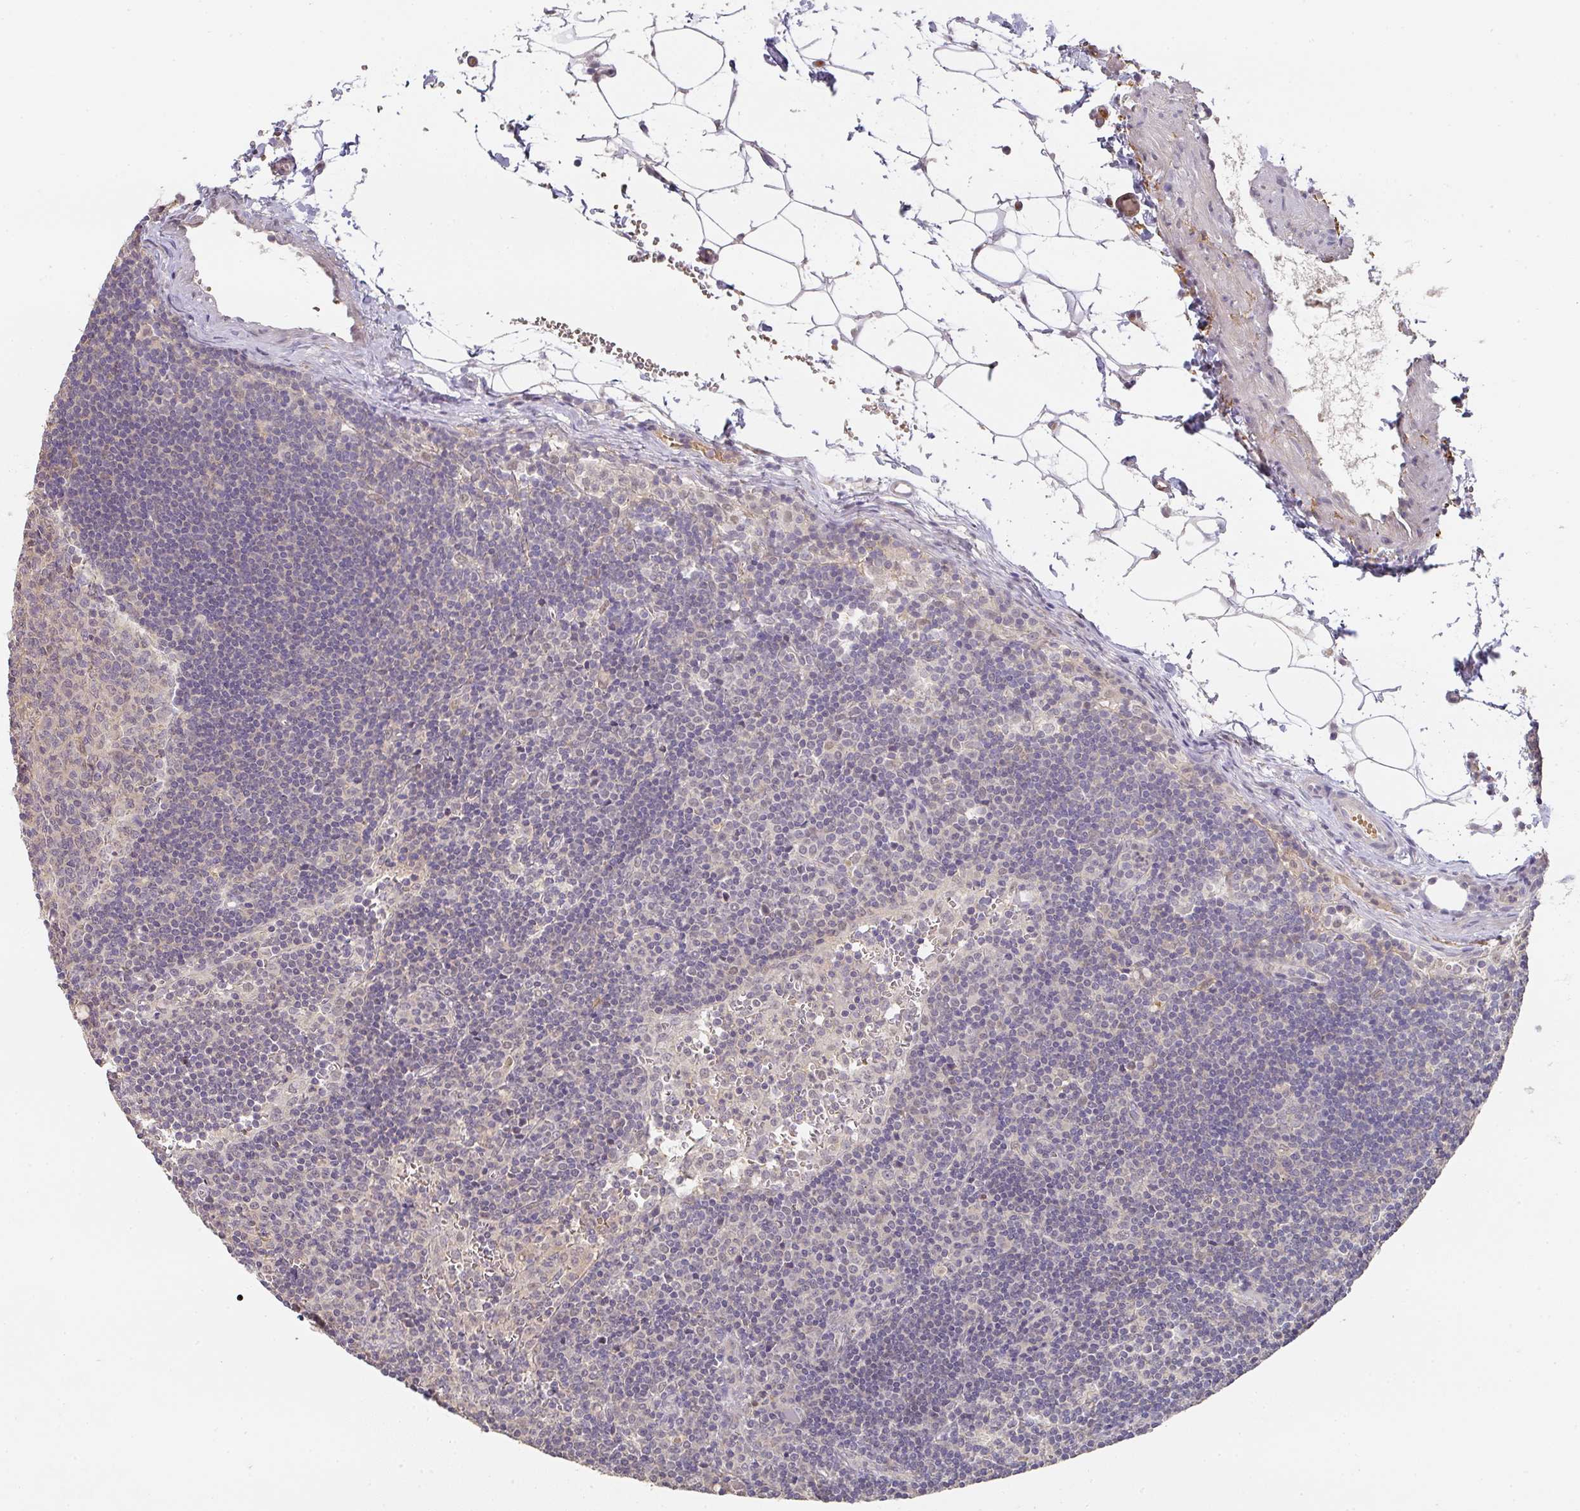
{"staining": {"intensity": "negative", "quantity": "none", "location": "none"}, "tissue": "lymph node", "cell_type": "Germinal center cells", "image_type": "normal", "snomed": [{"axis": "morphology", "description": "Normal tissue, NOS"}, {"axis": "topography", "description": "Lymph node"}], "caption": "Immunohistochemistry histopathology image of unremarkable human lymph node stained for a protein (brown), which demonstrates no staining in germinal center cells.", "gene": "FOXN4", "patient": {"sex": "female", "age": 29}}